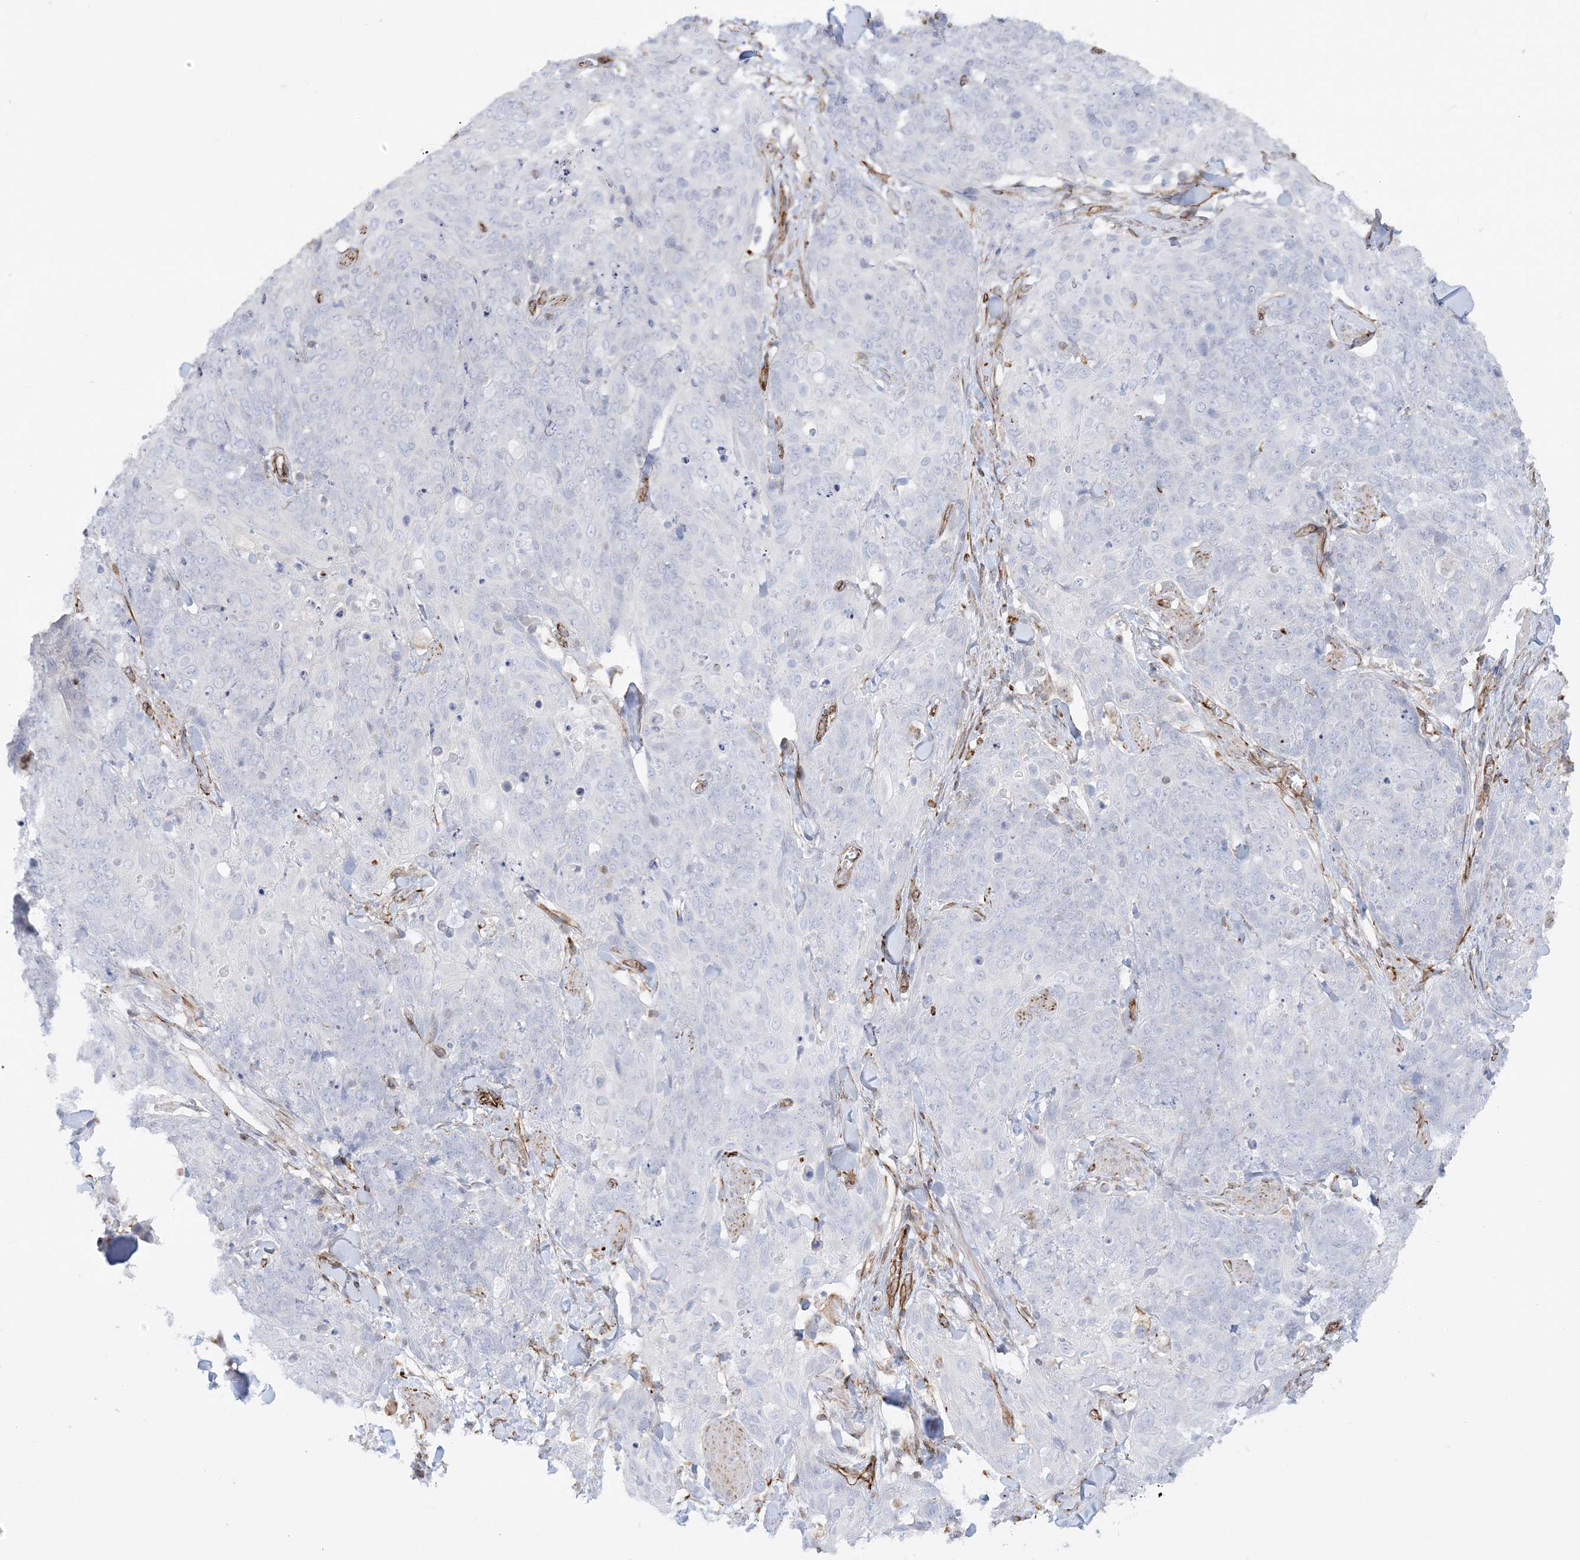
{"staining": {"intensity": "negative", "quantity": "none", "location": "none"}, "tissue": "skin cancer", "cell_type": "Tumor cells", "image_type": "cancer", "snomed": [{"axis": "morphology", "description": "Squamous cell carcinoma, NOS"}, {"axis": "topography", "description": "Skin"}, {"axis": "topography", "description": "Vulva"}], "caption": "The histopathology image displays no staining of tumor cells in skin cancer. (Brightfield microscopy of DAB (3,3'-diaminobenzidine) immunohistochemistry (IHC) at high magnification).", "gene": "SCLT1", "patient": {"sex": "female", "age": 85}}